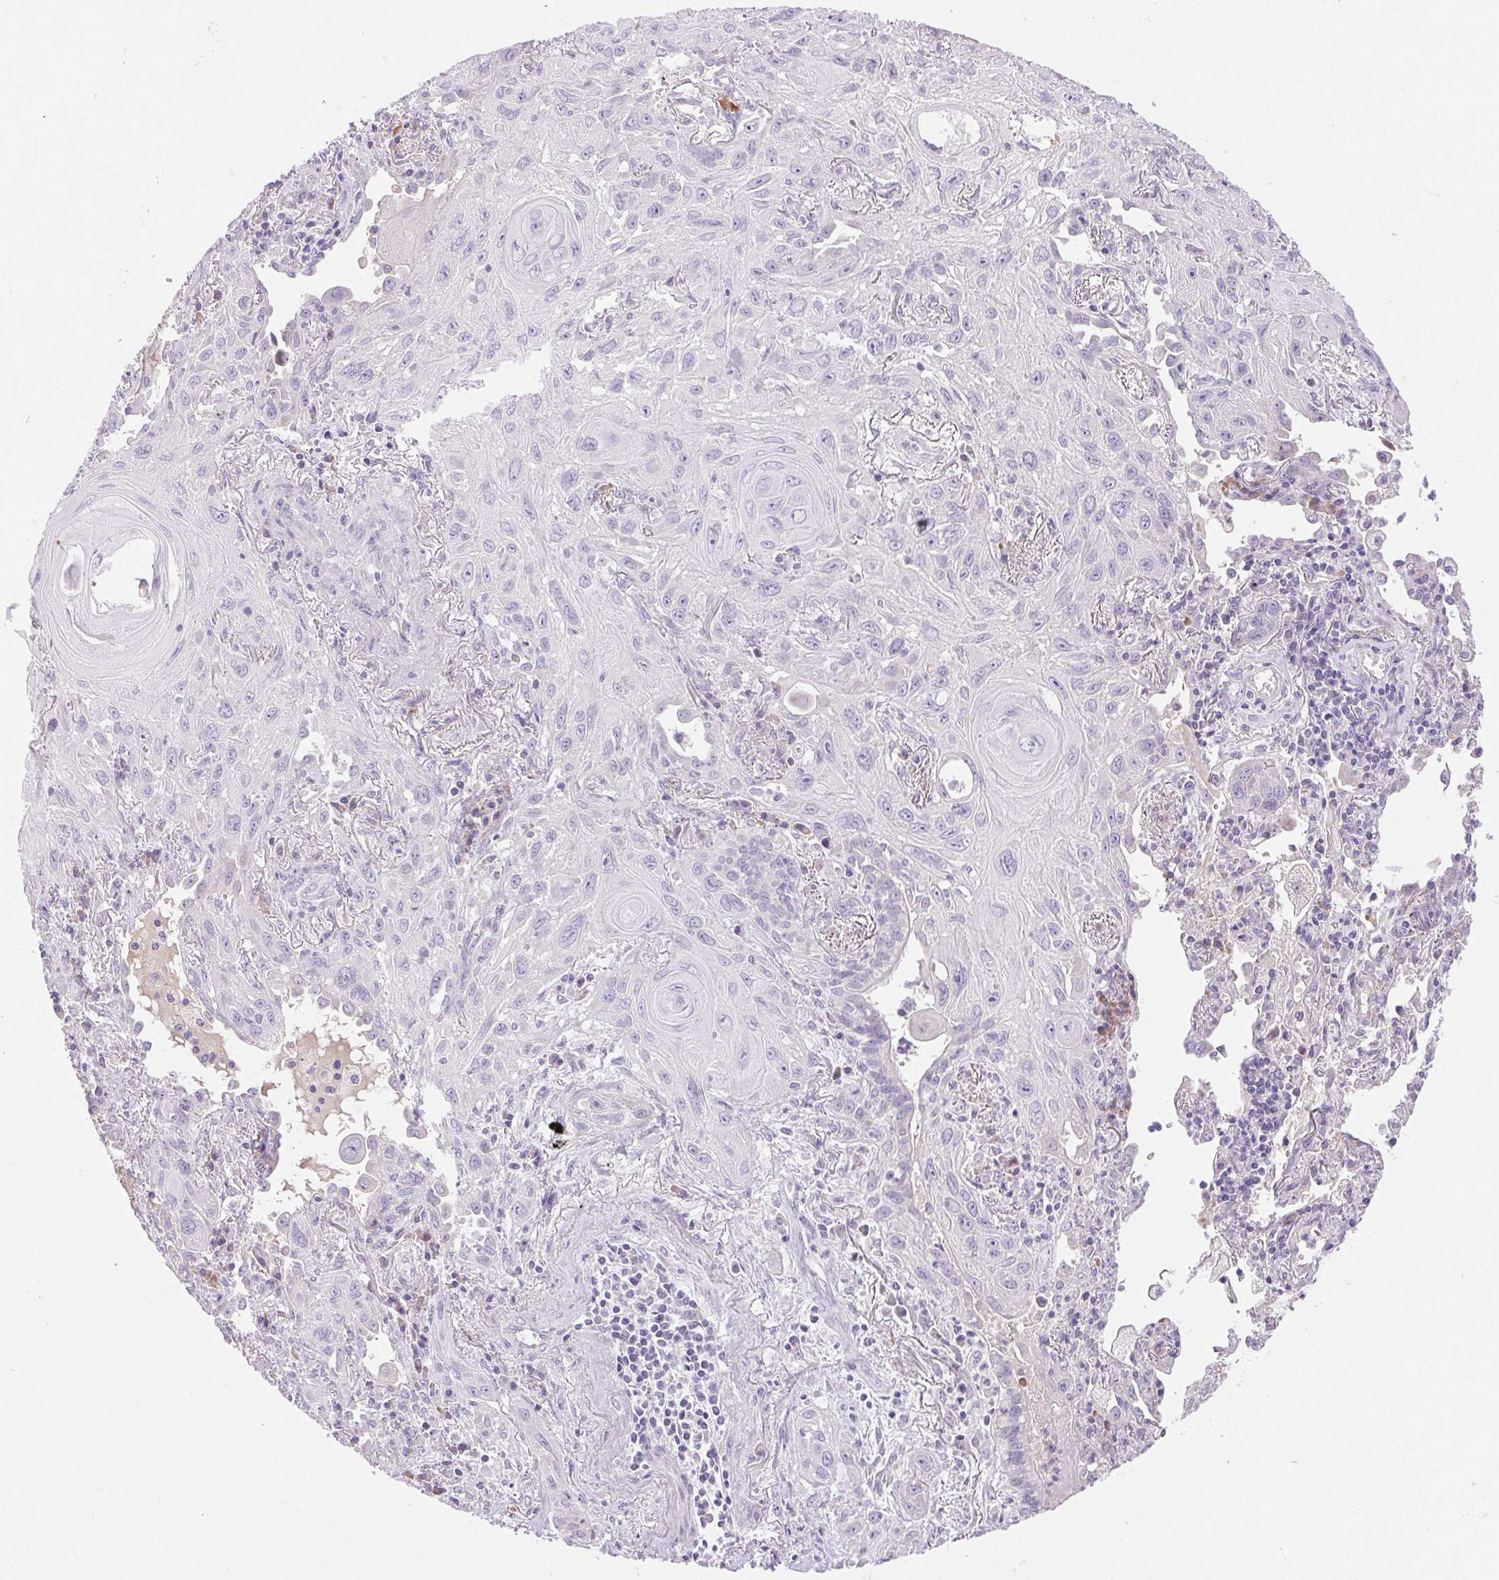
{"staining": {"intensity": "negative", "quantity": "none", "location": "none"}, "tissue": "lung cancer", "cell_type": "Tumor cells", "image_type": "cancer", "snomed": [{"axis": "morphology", "description": "Squamous cell carcinoma, NOS"}, {"axis": "topography", "description": "Lung"}], "caption": "Immunohistochemistry of human lung cancer demonstrates no staining in tumor cells.", "gene": "ARHGAP11B", "patient": {"sex": "male", "age": 79}}